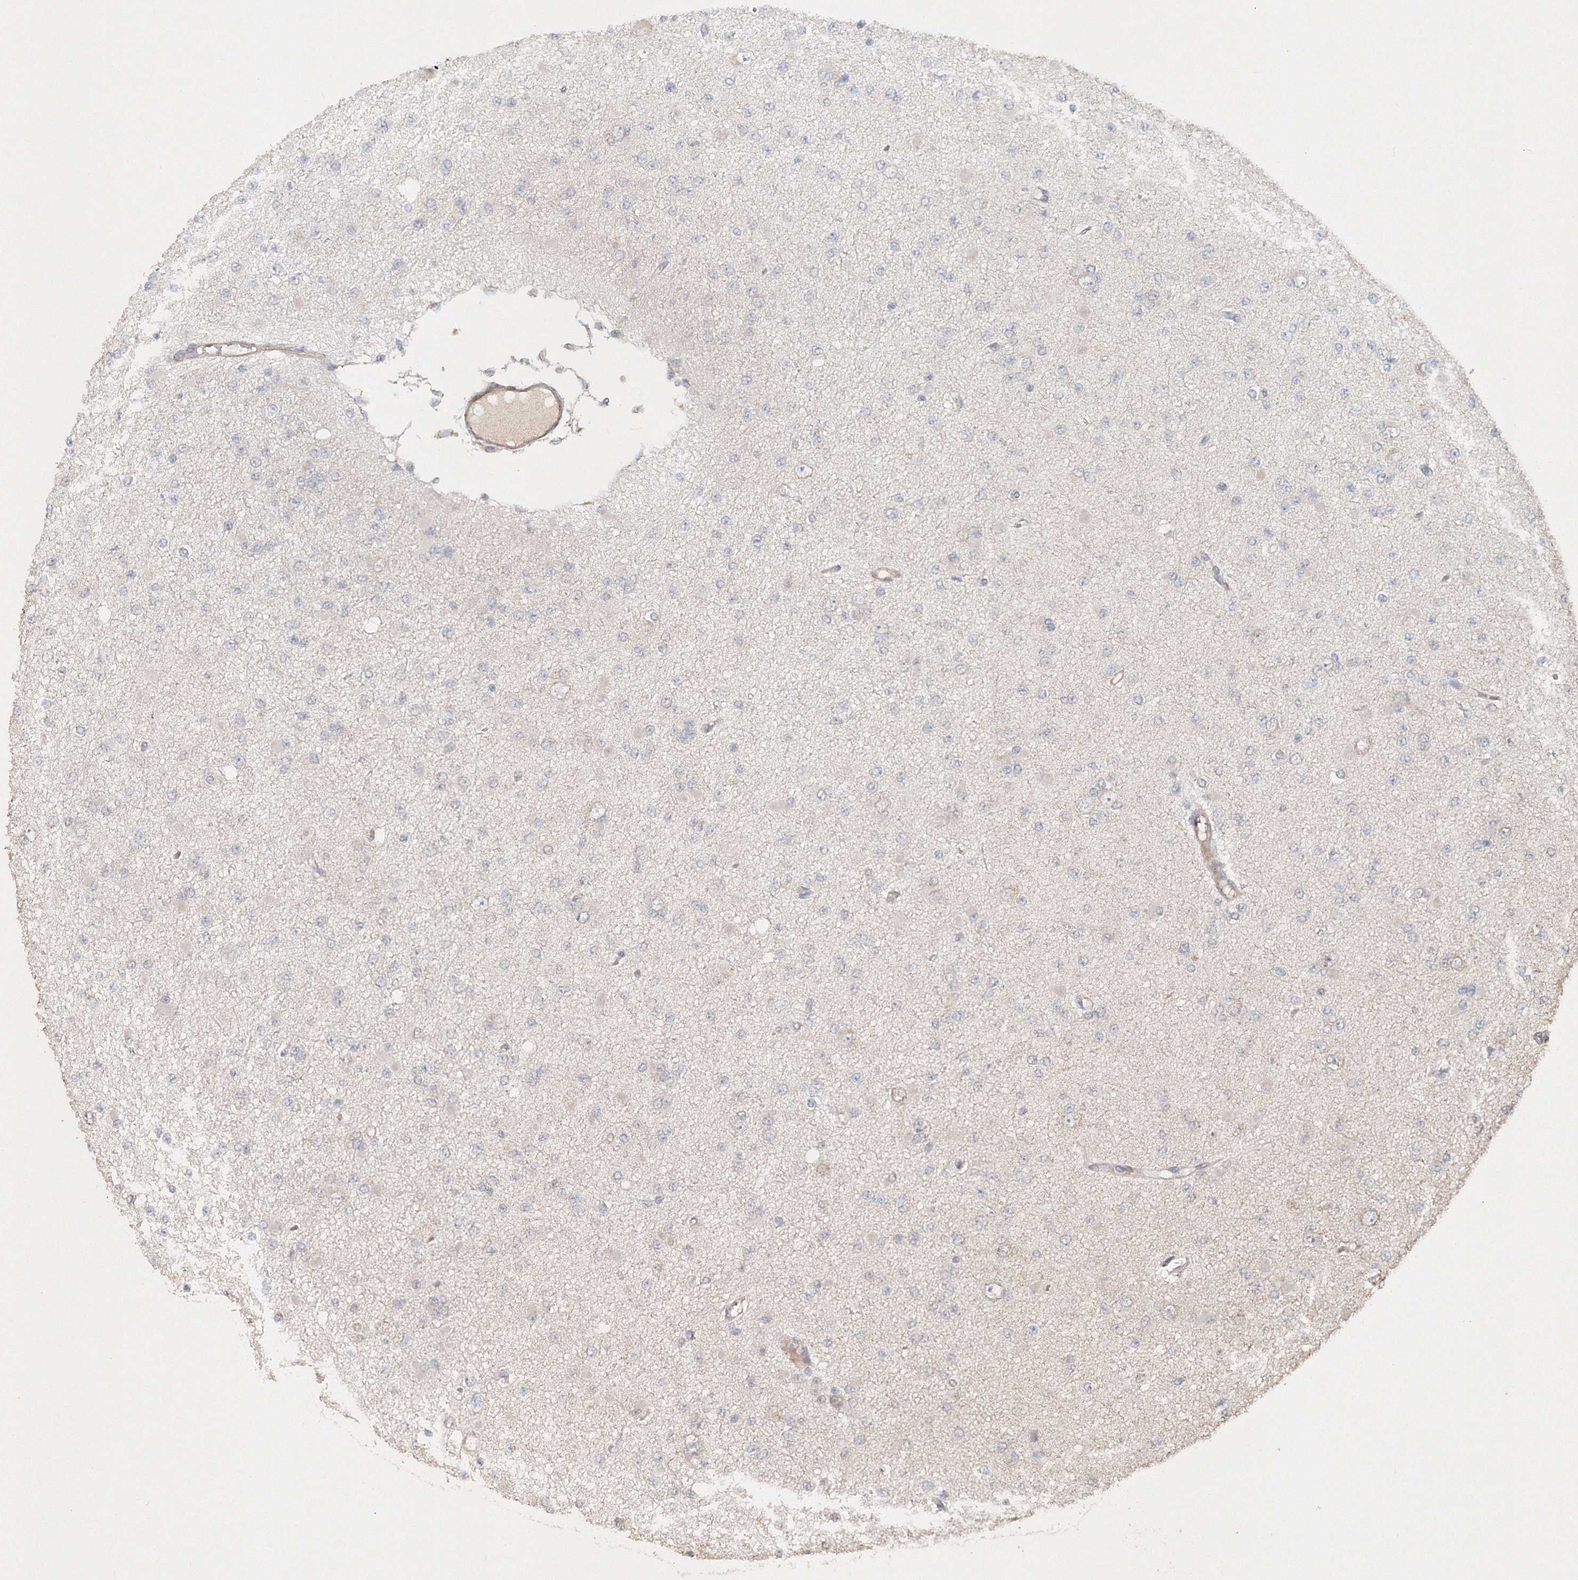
{"staining": {"intensity": "negative", "quantity": "none", "location": "none"}, "tissue": "glioma", "cell_type": "Tumor cells", "image_type": "cancer", "snomed": [{"axis": "morphology", "description": "Glioma, malignant, Low grade"}, {"axis": "topography", "description": "Brain"}], "caption": "Glioma stained for a protein using immunohistochemistry displays no expression tumor cells.", "gene": "NALF2", "patient": {"sex": "female", "age": 22}}